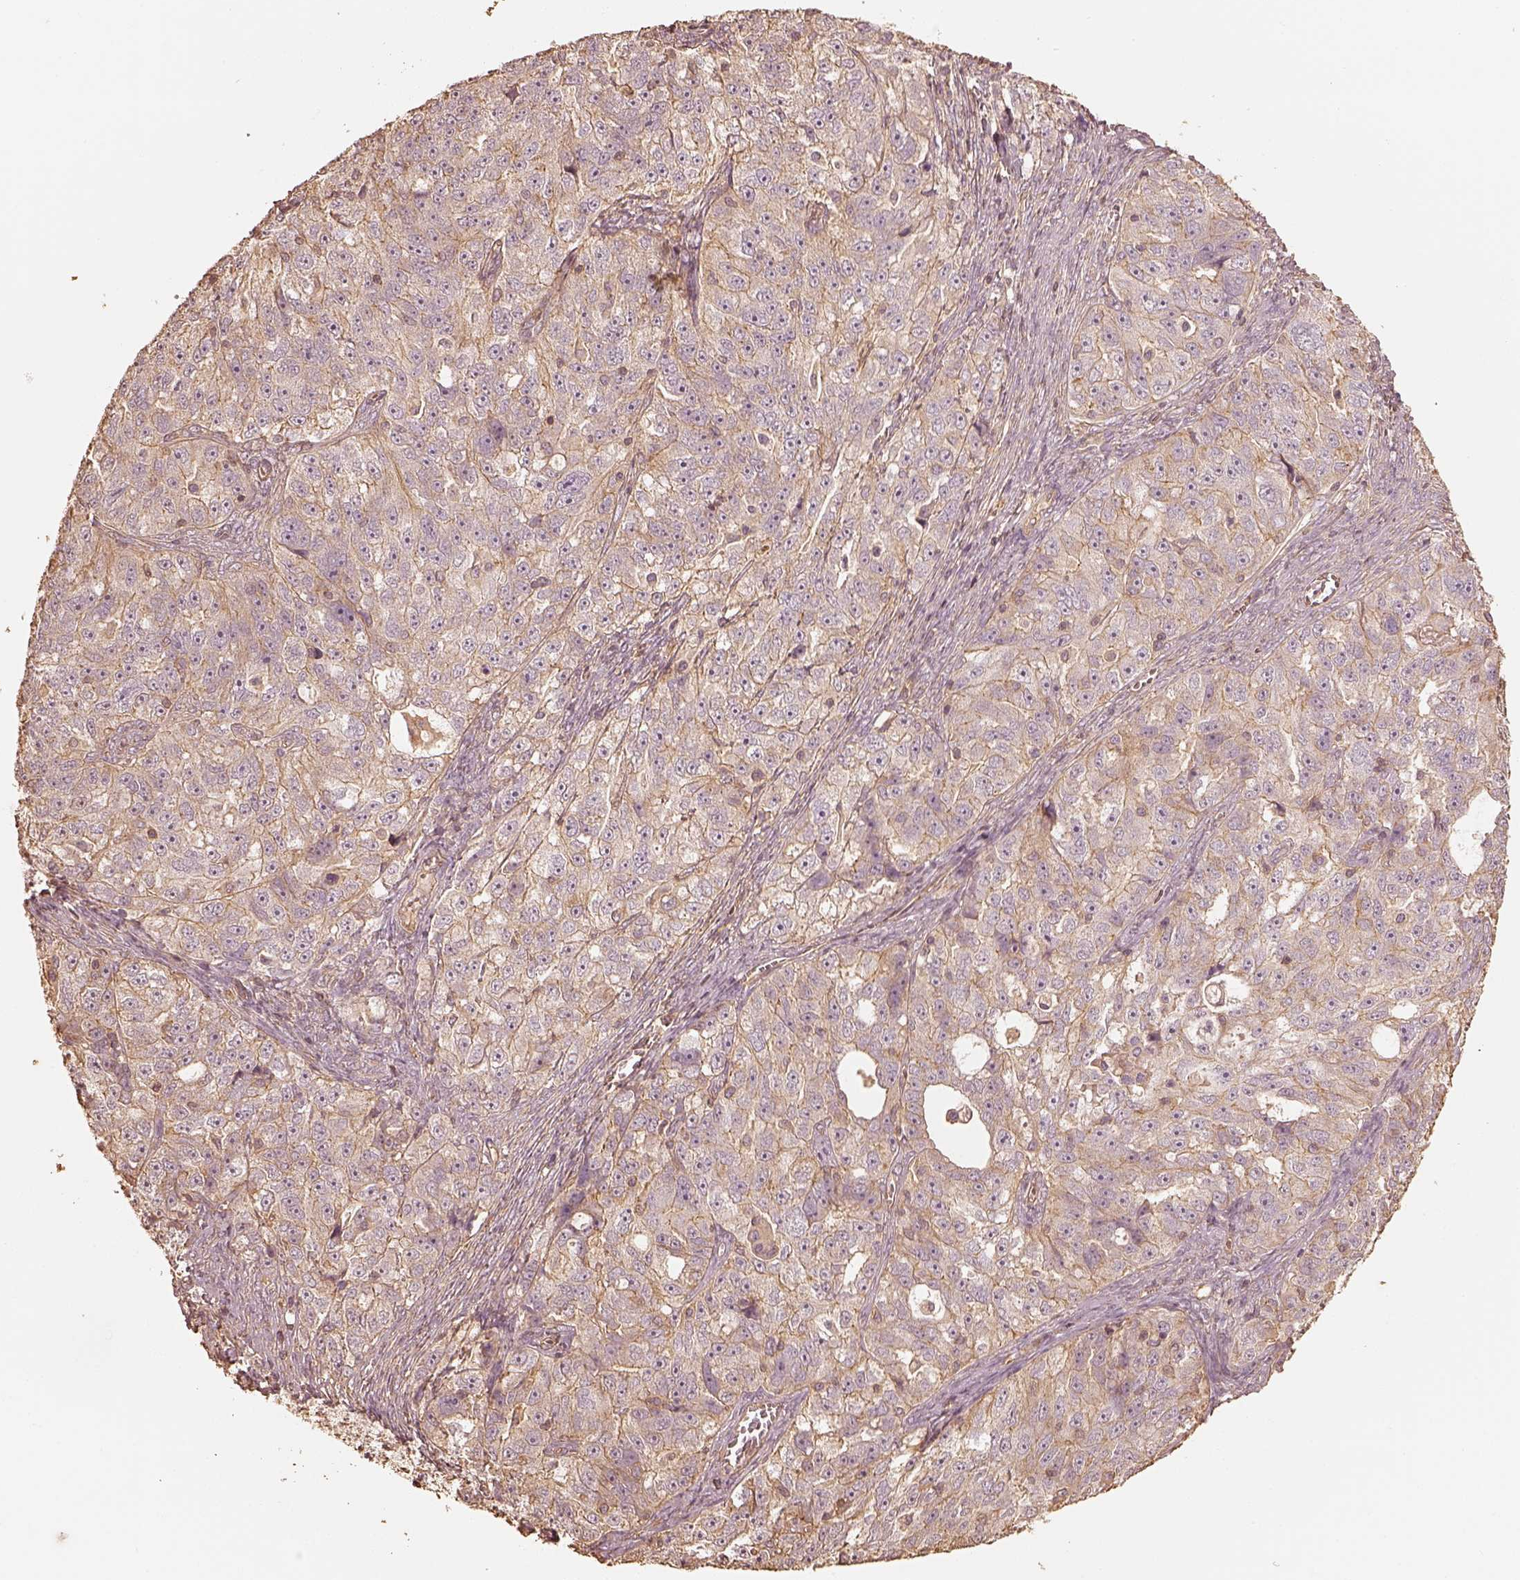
{"staining": {"intensity": "moderate", "quantity": "25%-75%", "location": "cytoplasmic/membranous"}, "tissue": "ovarian cancer", "cell_type": "Tumor cells", "image_type": "cancer", "snomed": [{"axis": "morphology", "description": "Cystadenocarcinoma, serous, NOS"}, {"axis": "topography", "description": "Ovary"}], "caption": "Immunohistochemical staining of serous cystadenocarcinoma (ovarian) reveals moderate cytoplasmic/membranous protein expression in about 25%-75% of tumor cells.", "gene": "WDR7", "patient": {"sex": "female", "age": 51}}